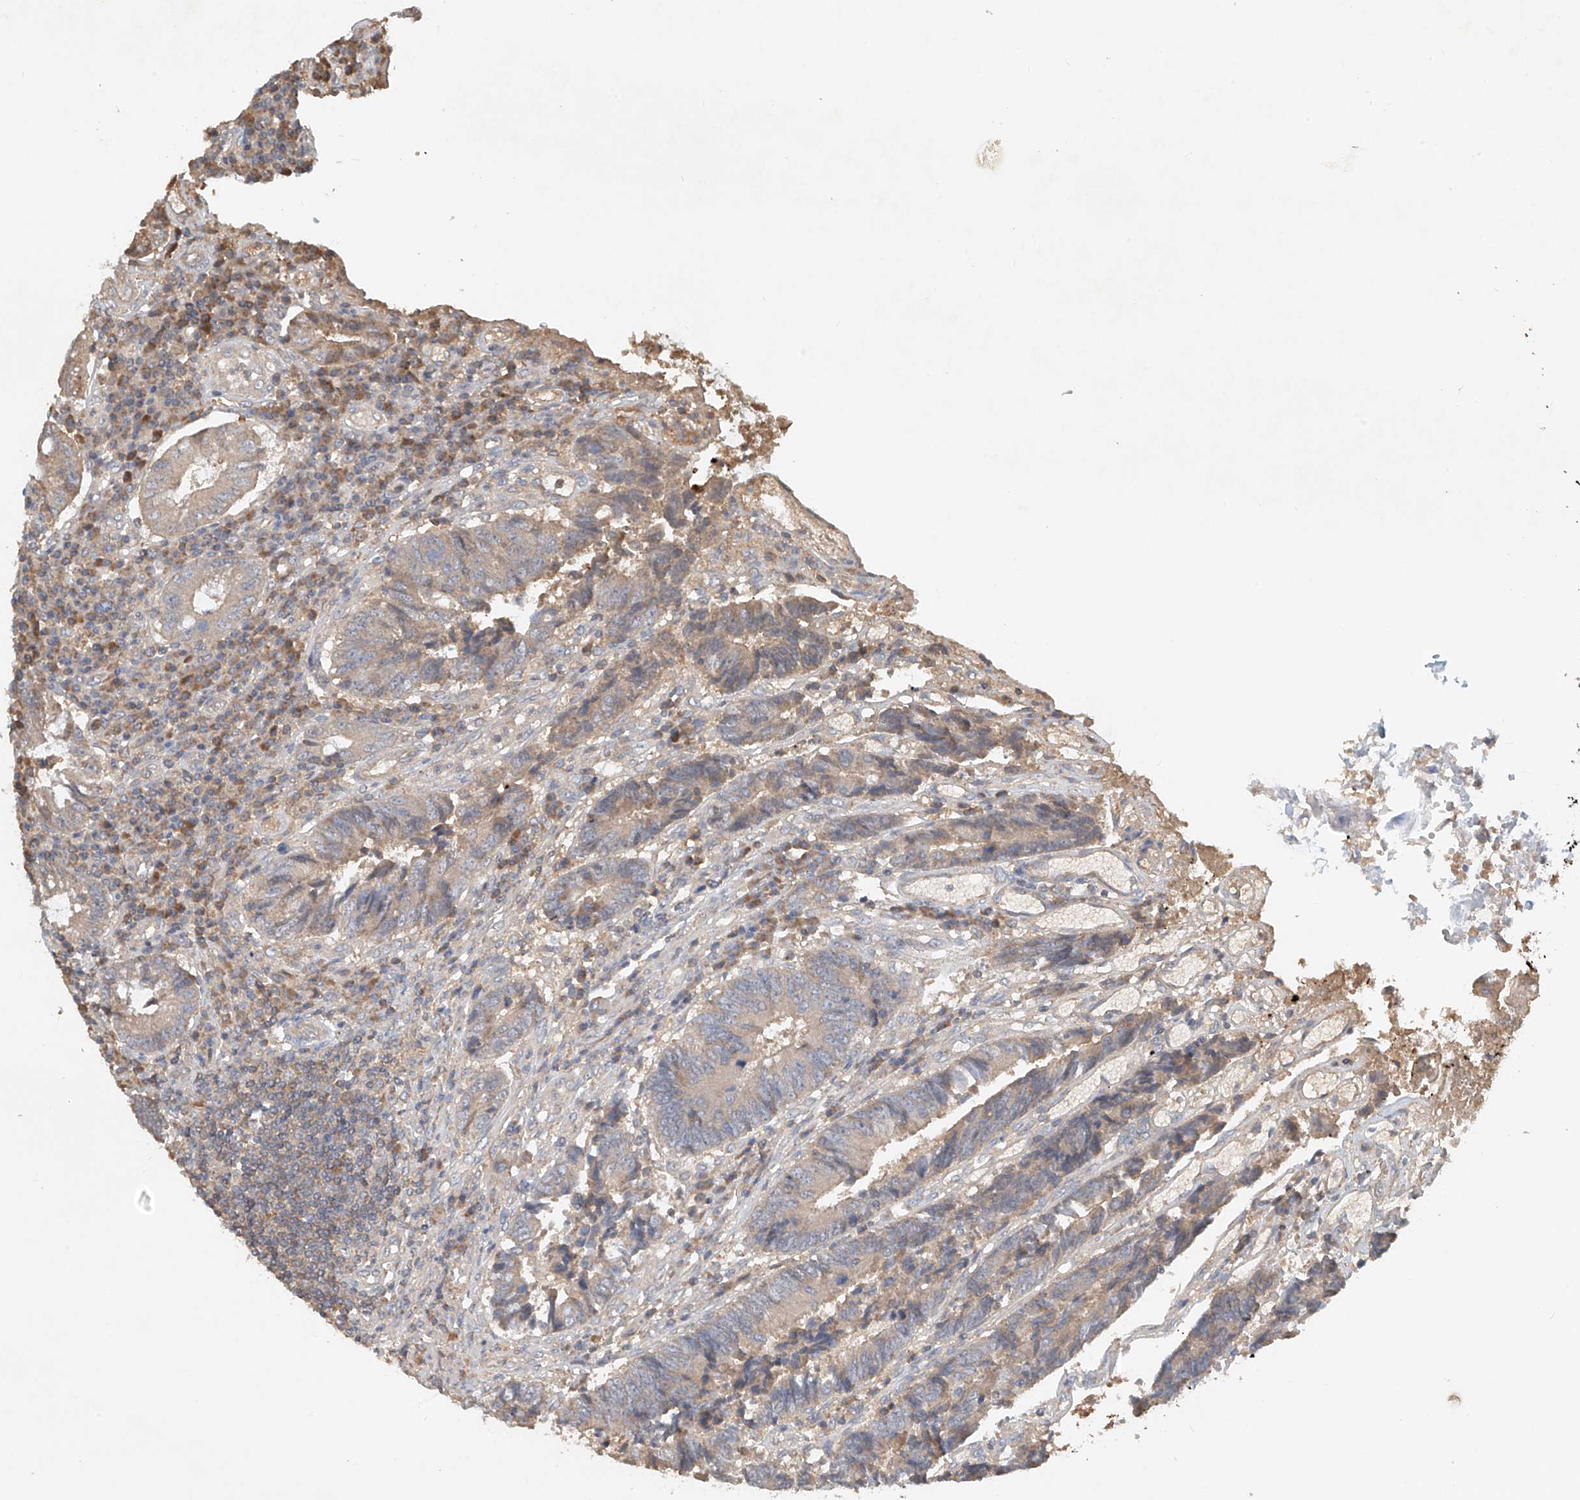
{"staining": {"intensity": "weak", "quantity": "25%-75%", "location": "cytoplasmic/membranous"}, "tissue": "colorectal cancer", "cell_type": "Tumor cells", "image_type": "cancer", "snomed": [{"axis": "morphology", "description": "Adenocarcinoma, NOS"}, {"axis": "topography", "description": "Rectum"}], "caption": "An immunohistochemistry micrograph of neoplastic tissue is shown. Protein staining in brown labels weak cytoplasmic/membranous positivity in adenocarcinoma (colorectal) within tumor cells. (Stains: DAB (3,3'-diaminobenzidine) in brown, nuclei in blue, Microscopy: brightfield microscopy at high magnification).", "gene": "GNB1L", "patient": {"sex": "male", "age": 84}}